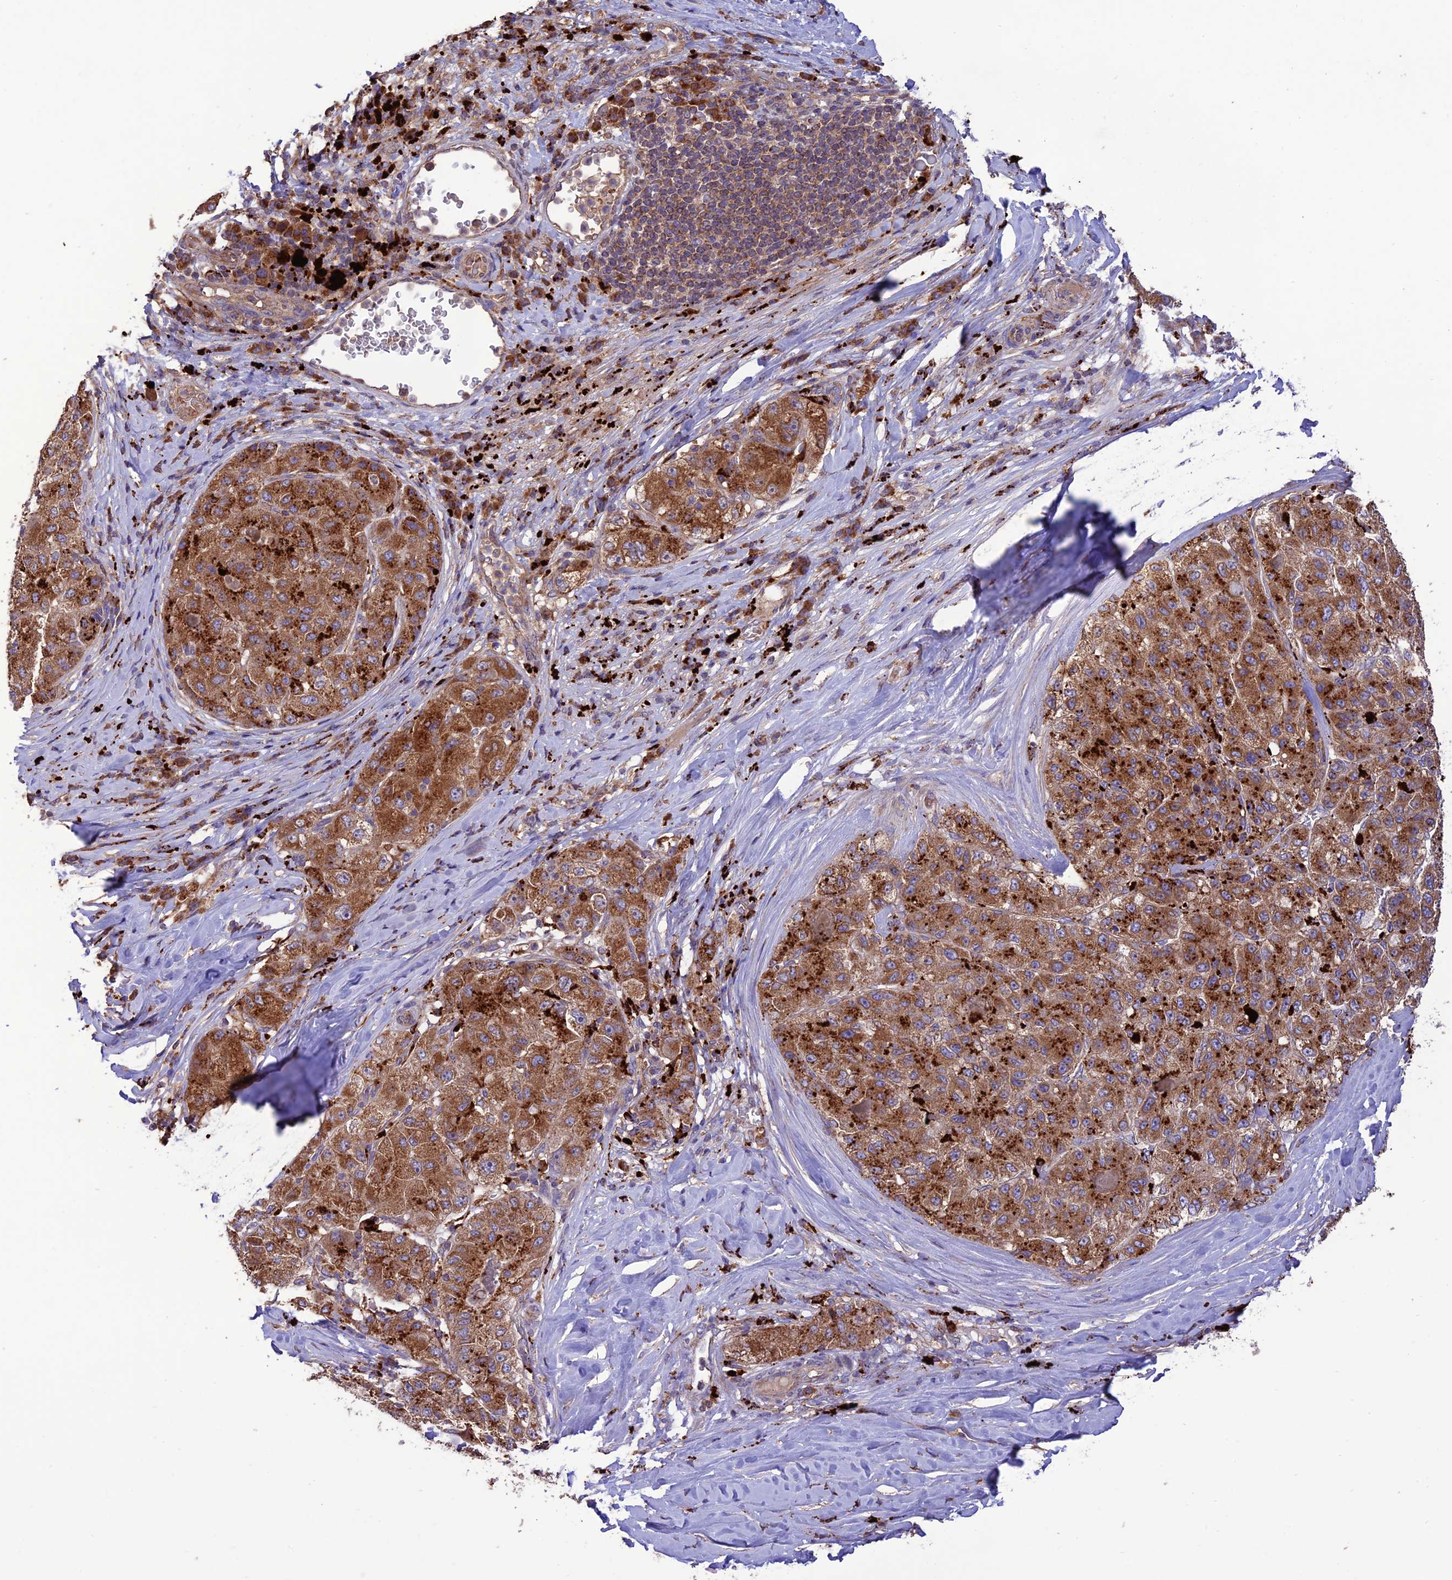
{"staining": {"intensity": "moderate", "quantity": ">75%", "location": "cytoplasmic/membranous"}, "tissue": "liver cancer", "cell_type": "Tumor cells", "image_type": "cancer", "snomed": [{"axis": "morphology", "description": "Carcinoma, Hepatocellular, NOS"}, {"axis": "topography", "description": "Liver"}], "caption": "Immunohistochemistry (IHC) of human liver hepatocellular carcinoma displays medium levels of moderate cytoplasmic/membranous expression in about >75% of tumor cells.", "gene": "NDUFAF1", "patient": {"sex": "male", "age": 80}}